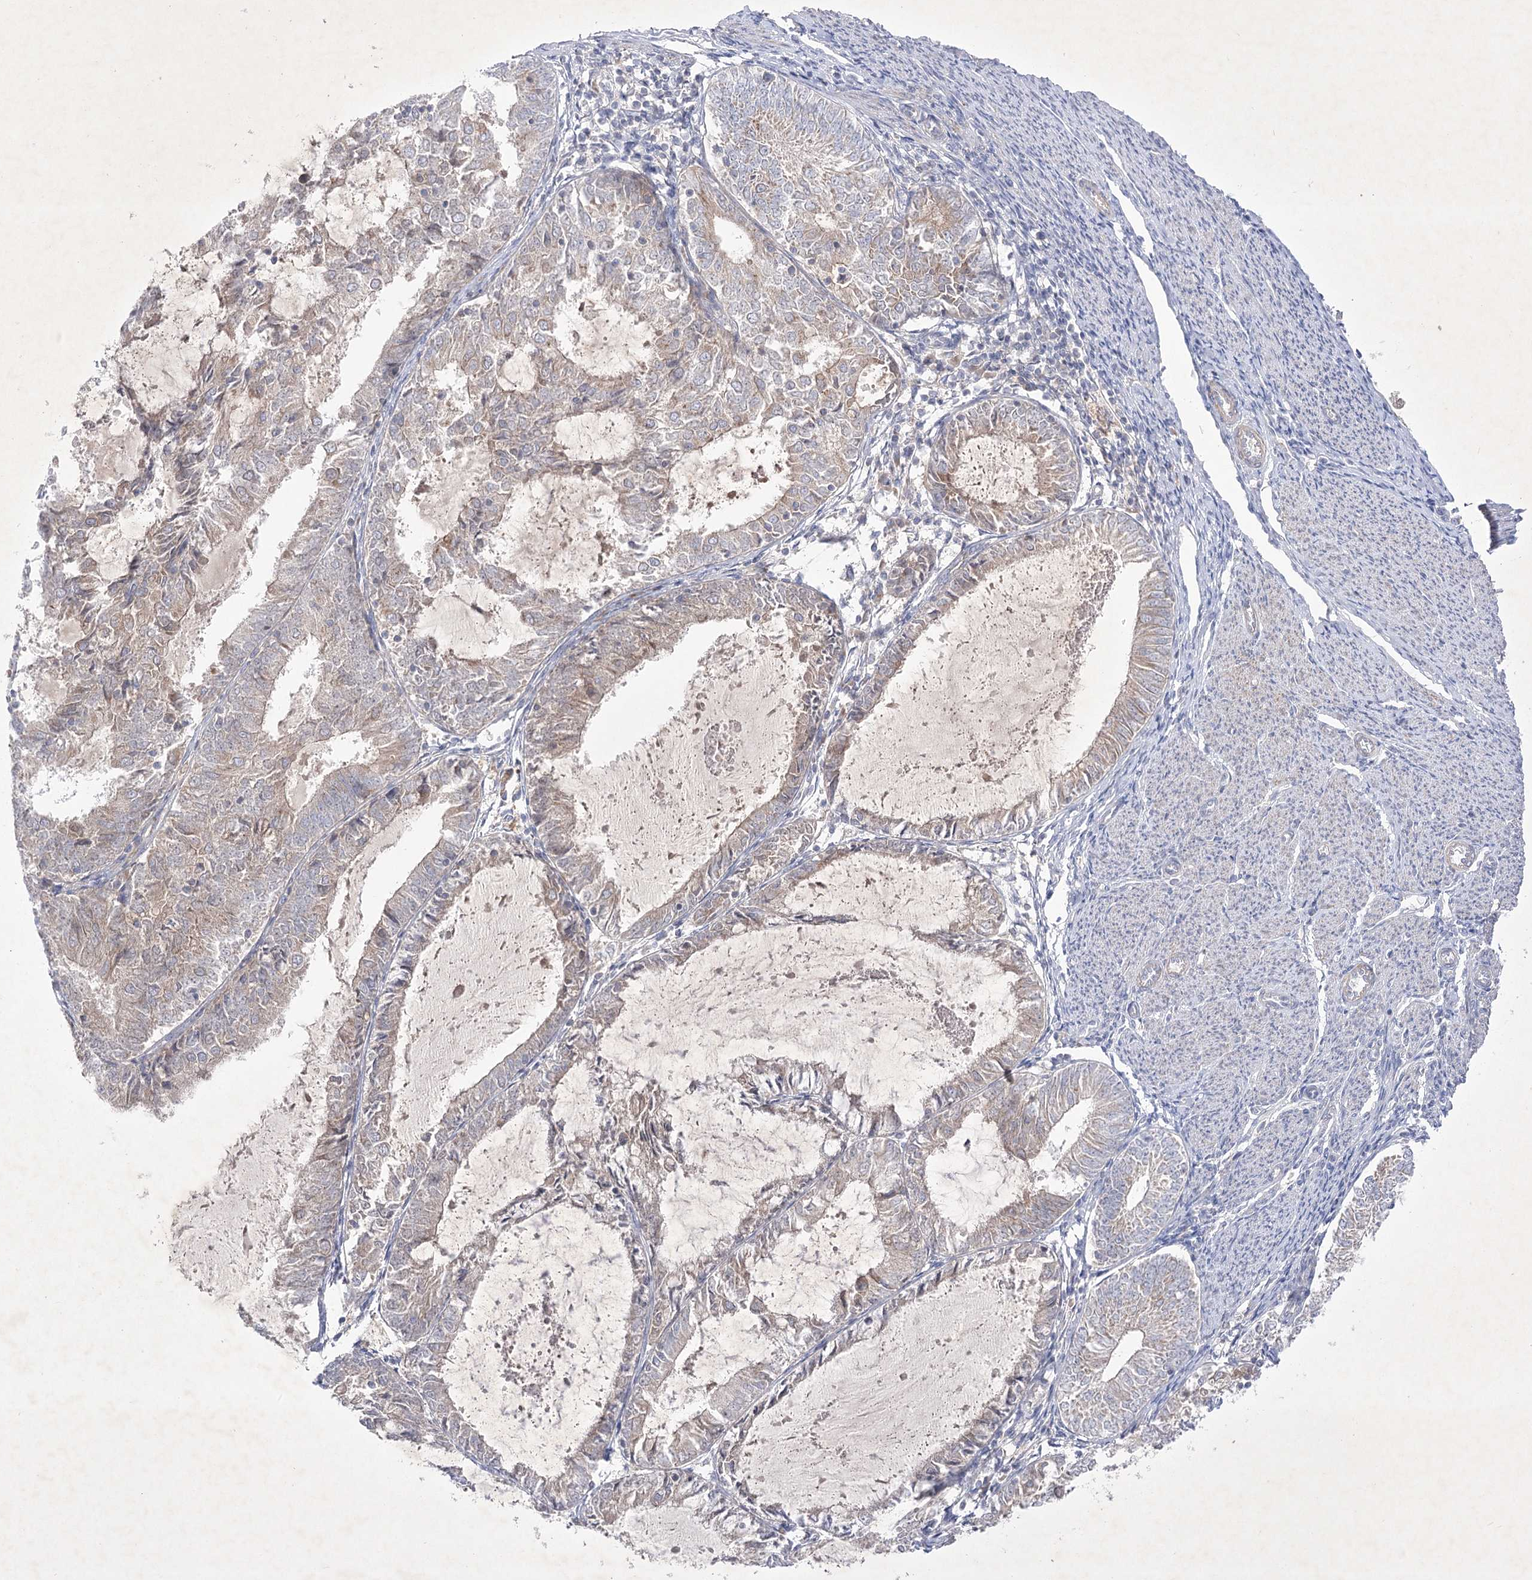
{"staining": {"intensity": "weak", "quantity": "25%-75%", "location": "cytoplasmic/membranous"}, "tissue": "endometrial cancer", "cell_type": "Tumor cells", "image_type": "cancer", "snomed": [{"axis": "morphology", "description": "Adenocarcinoma, NOS"}, {"axis": "topography", "description": "Endometrium"}], "caption": "Protein staining of adenocarcinoma (endometrial) tissue displays weak cytoplasmic/membranous staining in about 25%-75% of tumor cells.", "gene": "GBF1", "patient": {"sex": "female", "age": 57}}